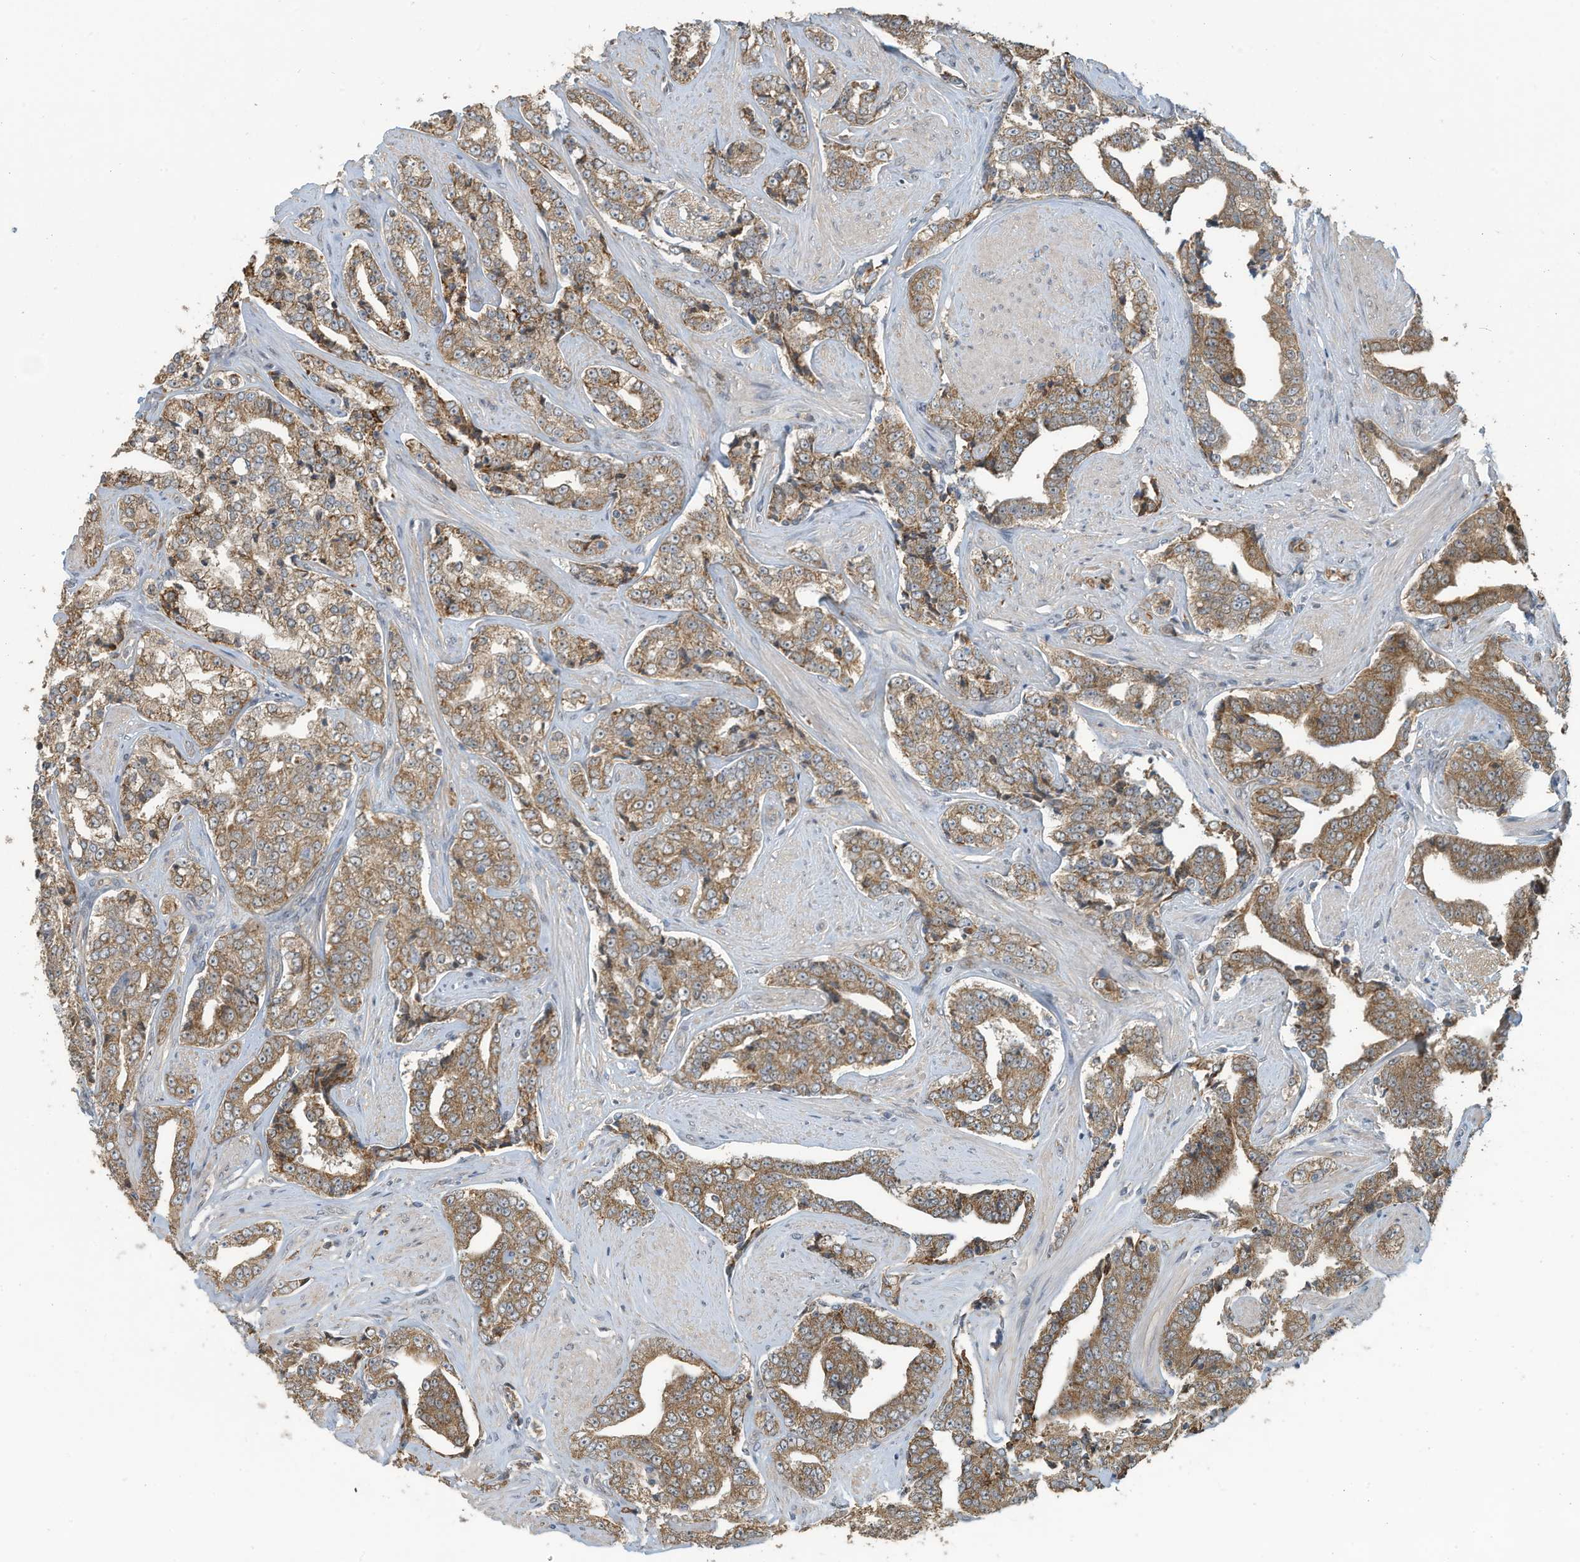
{"staining": {"intensity": "moderate", "quantity": ">75%", "location": "cytoplasmic/membranous"}, "tissue": "prostate cancer", "cell_type": "Tumor cells", "image_type": "cancer", "snomed": [{"axis": "morphology", "description": "Adenocarcinoma, High grade"}, {"axis": "topography", "description": "Prostate"}], "caption": "Brown immunohistochemical staining in prostate high-grade adenocarcinoma reveals moderate cytoplasmic/membranous positivity in approximately >75% of tumor cells.", "gene": "ERI2", "patient": {"sex": "male", "age": 71}}